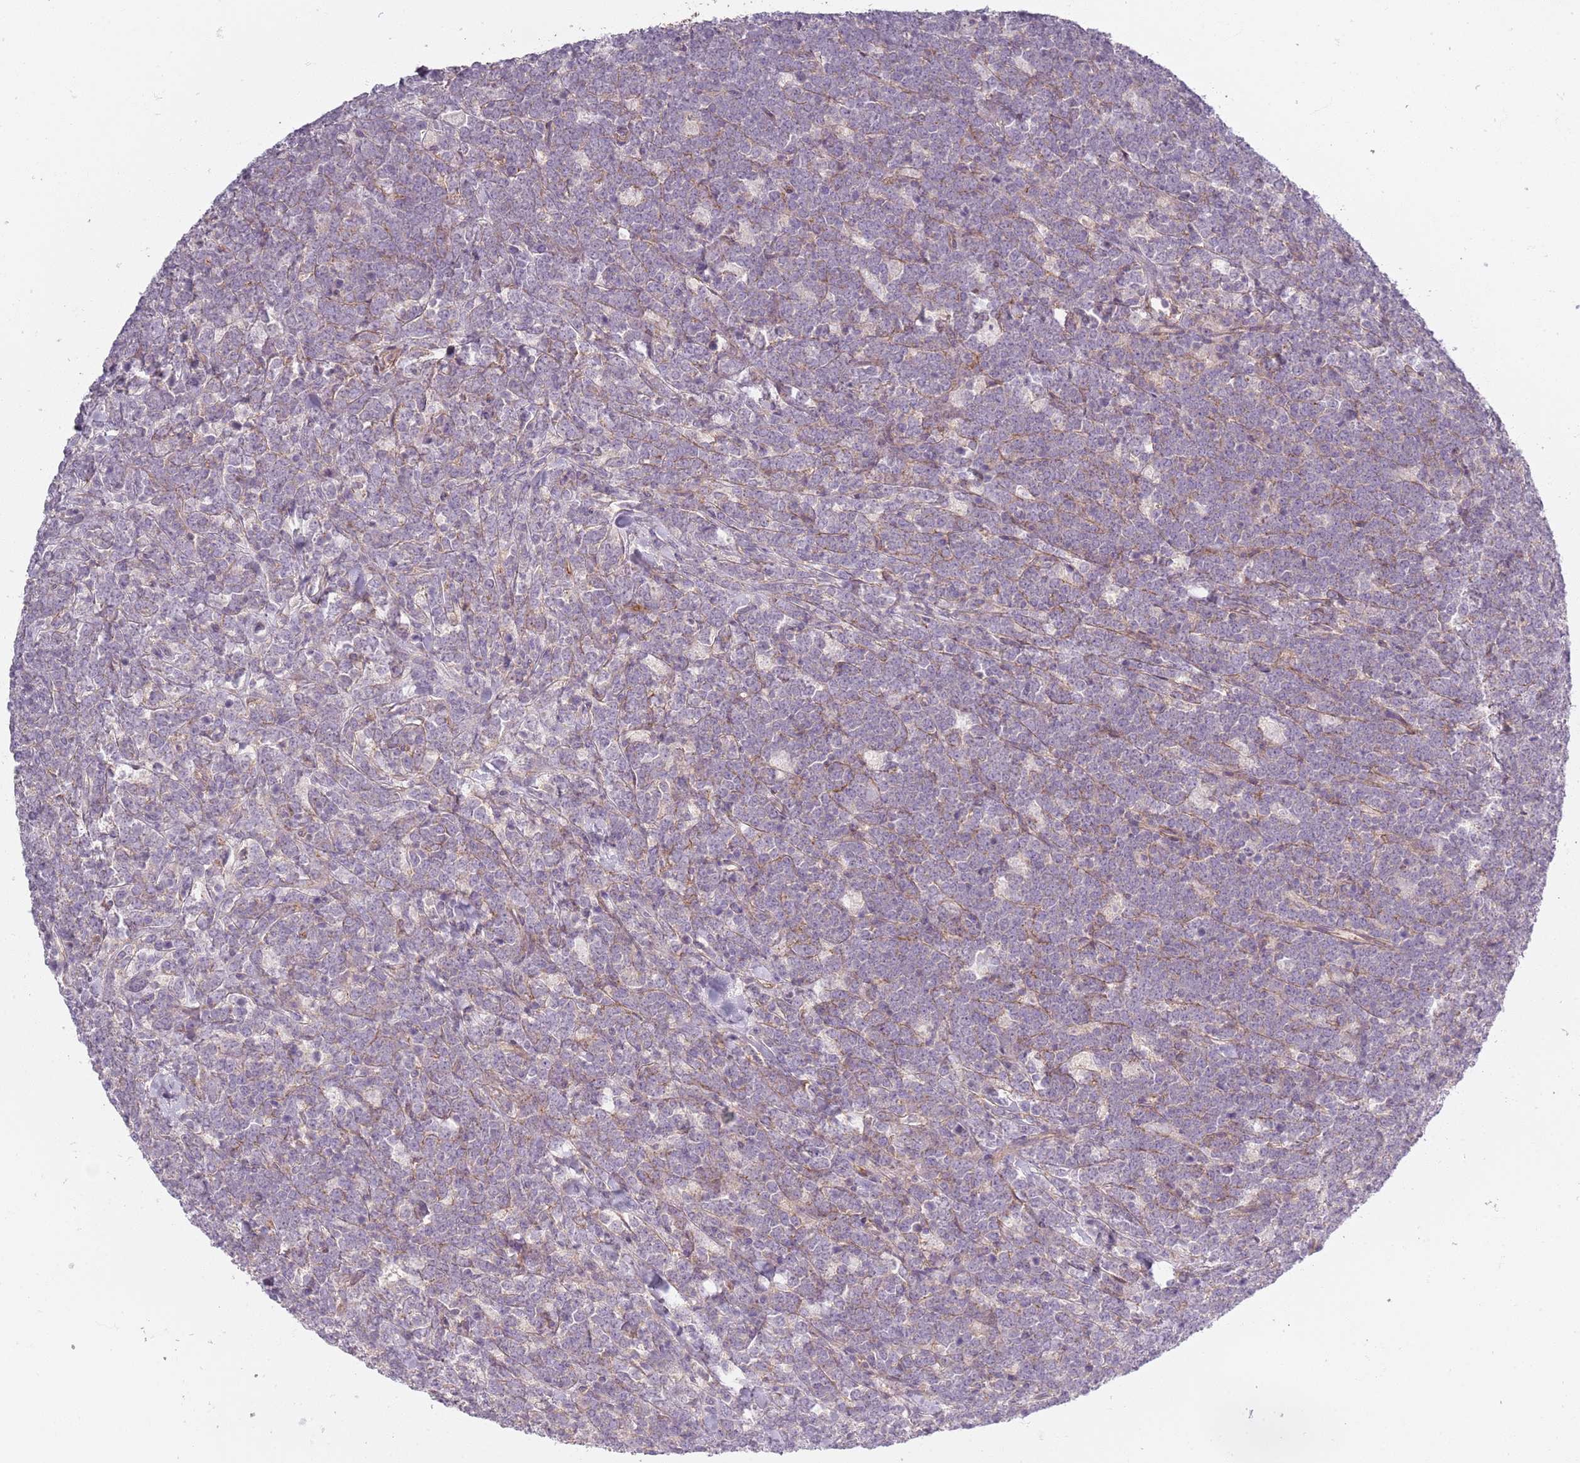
{"staining": {"intensity": "negative", "quantity": "none", "location": "none"}, "tissue": "lymphoma", "cell_type": "Tumor cells", "image_type": "cancer", "snomed": [{"axis": "morphology", "description": "Malignant lymphoma, non-Hodgkin's type, High grade"}, {"axis": "topography", "description": "Small intestine"}], "caption": "The photomicrograph reveals no staining of tumor cells in lymphoma. (Stains: DAB (3,3'-diaminobenzidine) immunohistochemistry (IHC) with hematoxylin counter stain, Microscopy: brightfield microscopy at high magnification).", "gene": "SYNGR3", "patient": {"sex": "male", "age": 8}}